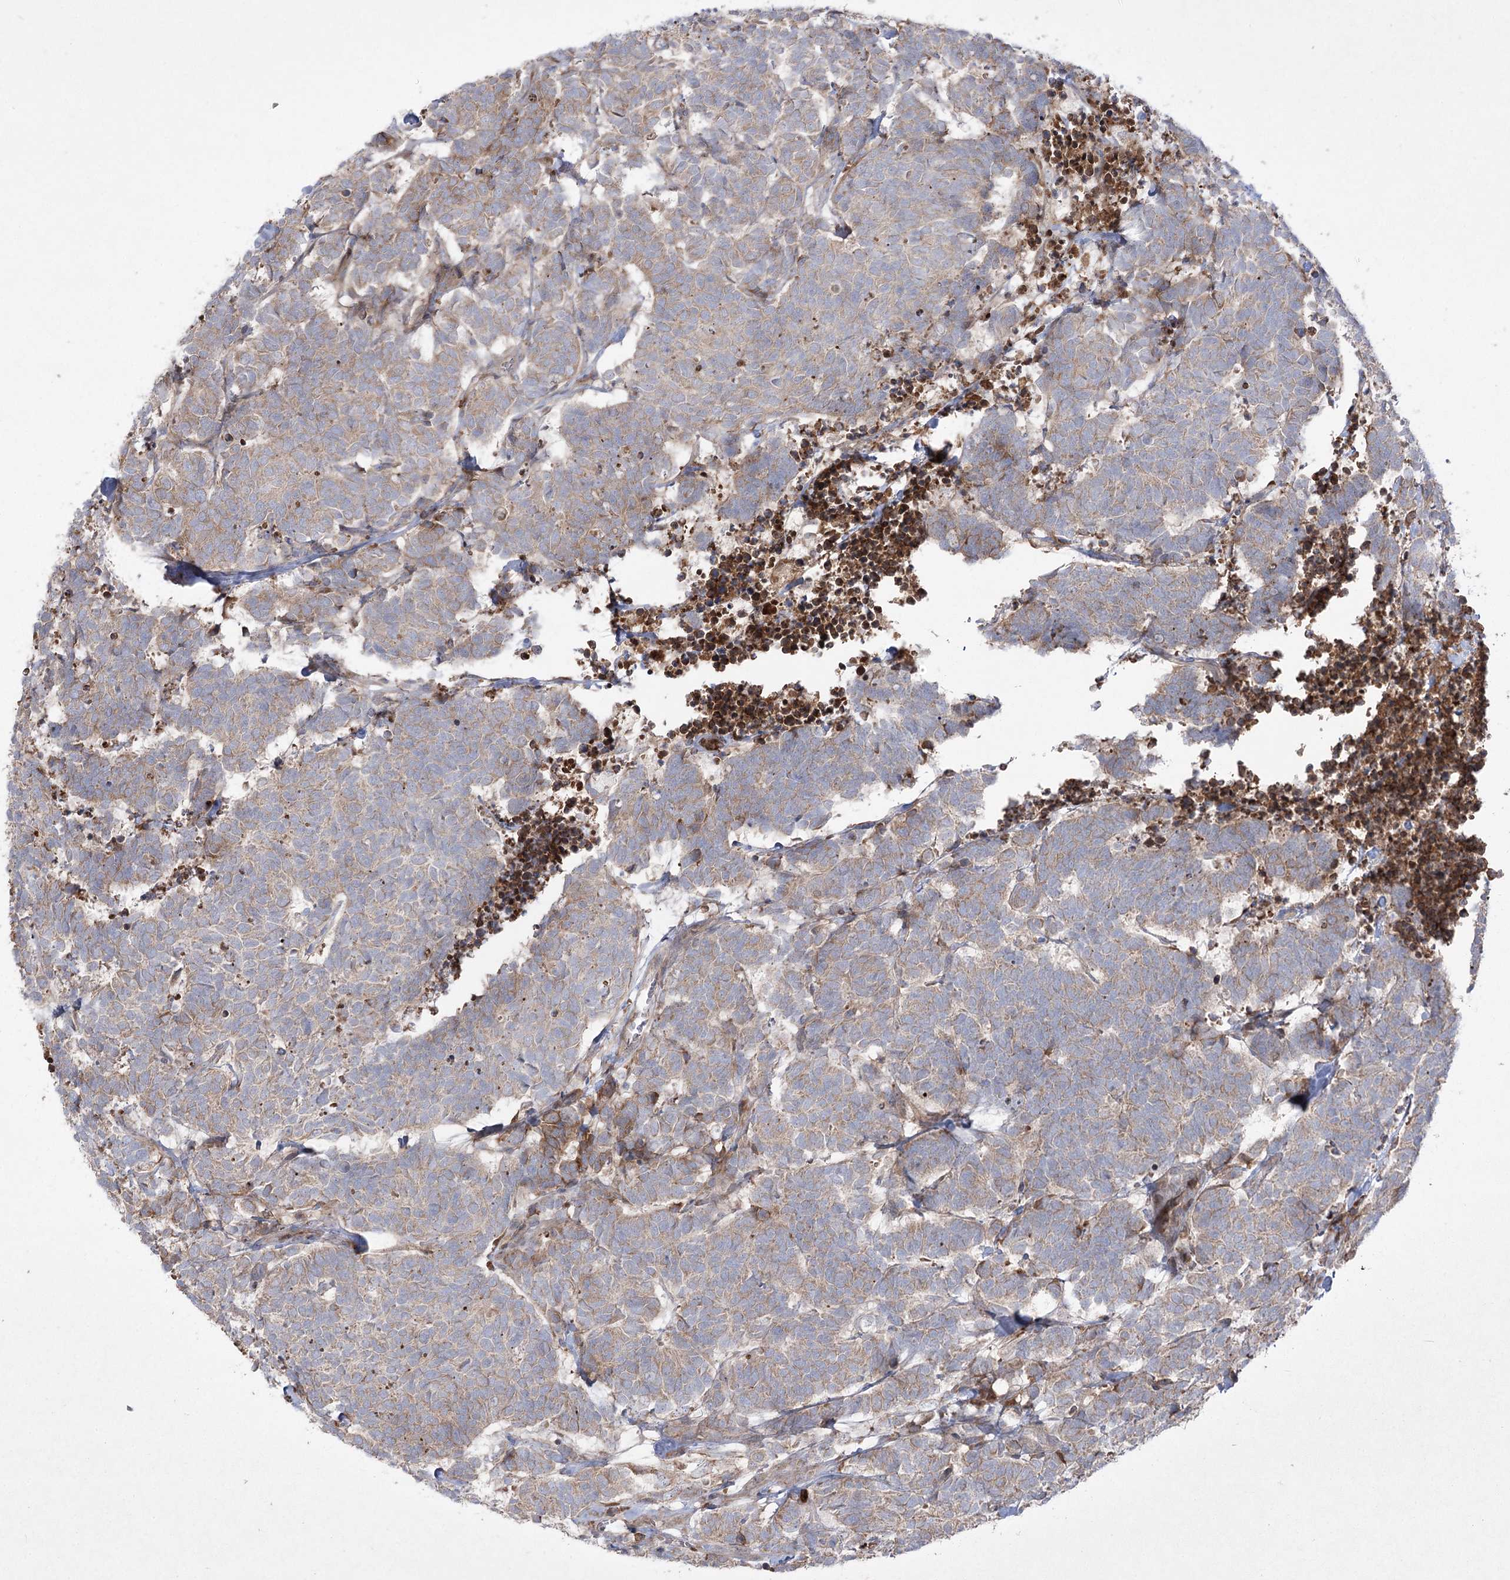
{"staining": {"intensity": "weak", "quantity": "25%-75%", "location": "cytoplasmic/membranous"}, "tissue": "carcinoid", "cell_type": "Tumor cells", "image_type": "cancer", "snomed": [{"axis": "morphology", "description": "Carcinoma, NOS"}, {"axis": "morphology", "description": "Carcinoid, malignant, NOS"}, {"axis": "topography", "description": "Urinary bladder"}], "caption": "This is an image of immunohistochemistry (IHC) staining of carcinoid, which shows weak staining in the cytoplasmic/membranous of tumor cells.", "gene": "PLEKHA5", "patient": {"sex": "male", "age": 57}}